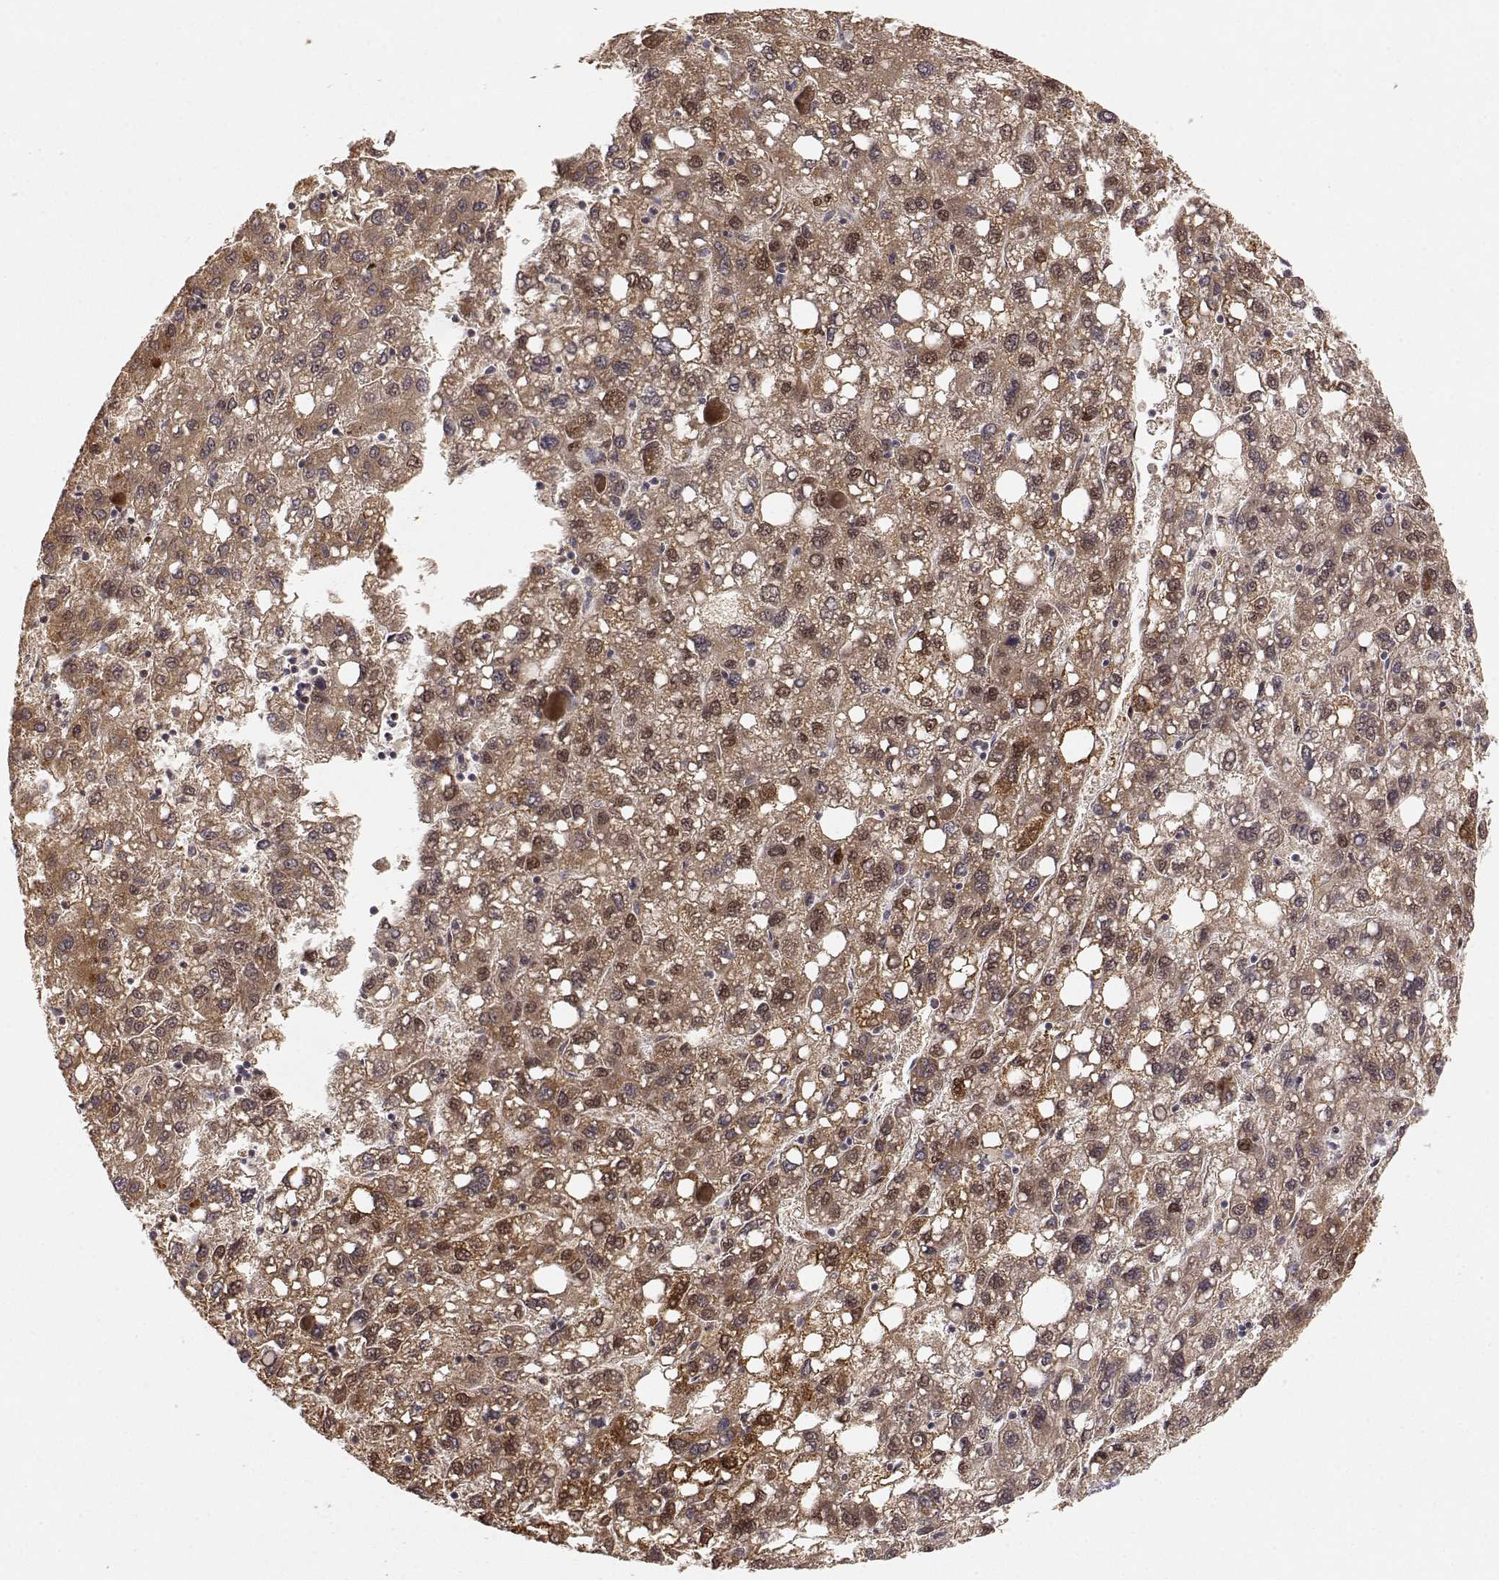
{"staining": {"intensity": "moderate", "quantity": ">75%", "location": "cytoplasmic/membranous,nuclear"}, "tissue": "liver cancer", "cell_type": "Tumor cells", "image_type": "cancer", "snomed": [{"axis": "morphology", "description": "Carcinoma, Hepatocellular, NOS"}, {"axis": "topography", "description": "Liver"}], "caption": "Moderate cytoplasmic/membranous and nuclear positivity is appreciated in about >75% of tumor cells in hepatocellular carcinoma (liver).", "gene": "BRCA1", "patient": {"sex": "female", "age": 82}}